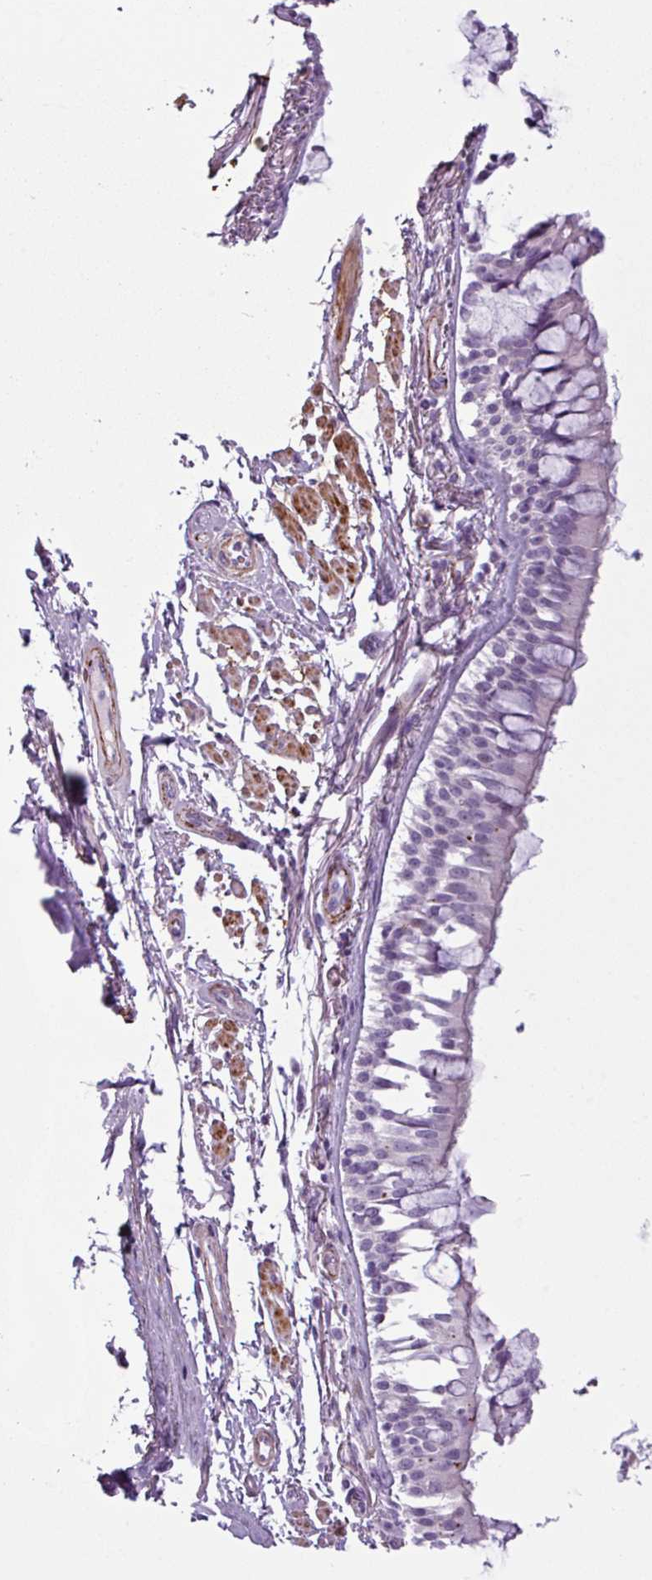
{"staining": {"intensity": "negative", "quantity": "none", "location": "none"}, "tissue": "bronchus", "cell_type": "Respiratory epithelial cells", "image_type": "normal", "snomed": [{"axis": "morphology", "description": "Normal tissue, NOS"}, {"axis": "topography", "description": "Bronchus"}], "caption": "Immunohistochemistry photomicrograph of unremarkable human bronchus stained for a protein (brown), which shows no expression in respiratory epithelial cells.", "gene": "ATP10A", "patient": {"sex": "male", "age": 70}}